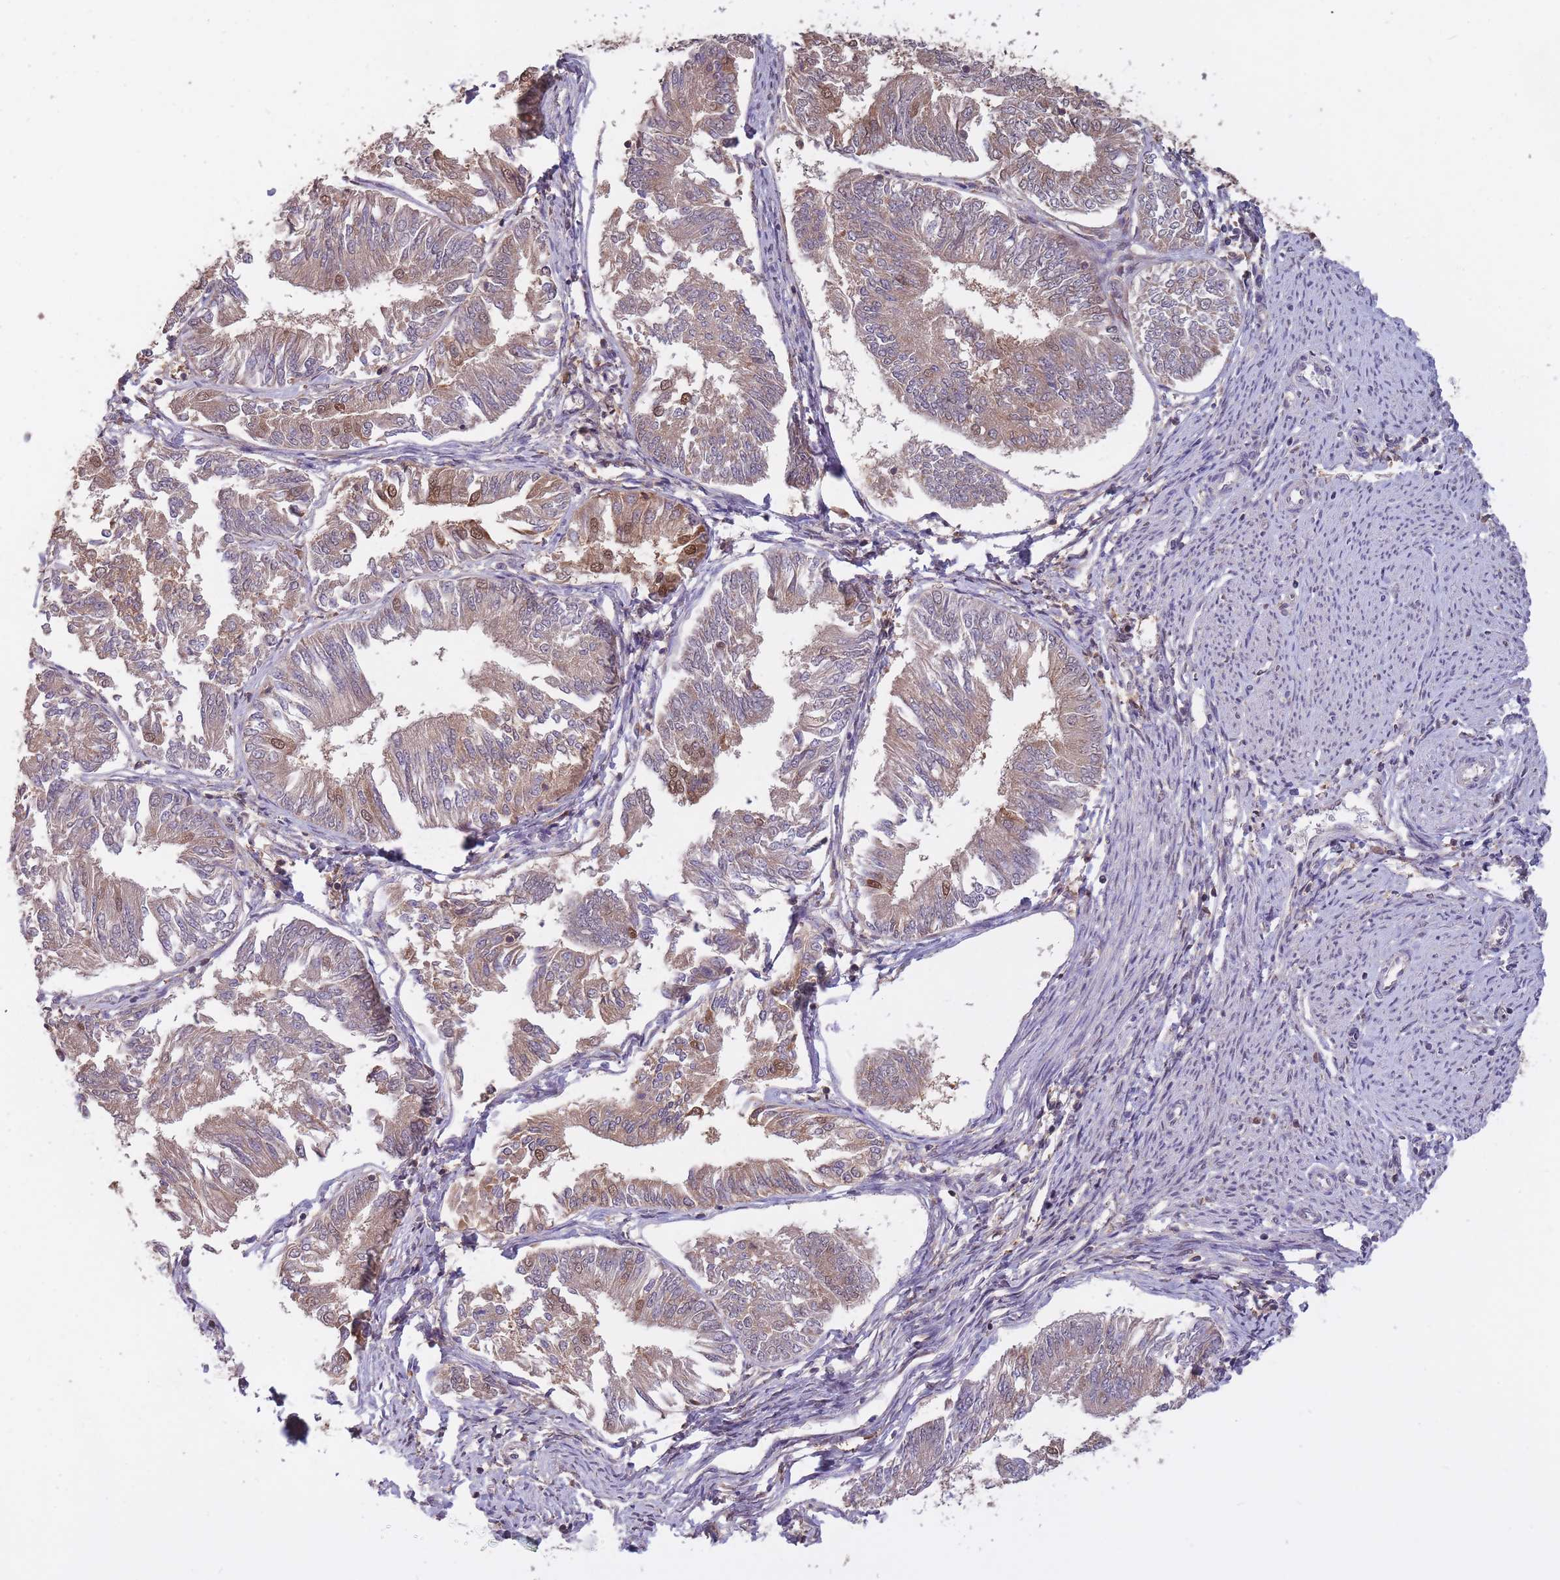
{"staining": {"intensity": "weak", "quantity": ">75%", "location": "cytoplasmic/membranous,nuclear"}, "tissue": "endometrial cancer", "cell_type": "Tumor cells", "image_type": "cancer", "snomed": [{"axis": "morphology", "description": "Adenocarcinoma, NOS"}, {"axis": "topography", "description": "Endometrium"}], "caption": "About >75% of tumor cells in adenocarcinoma (endometrial) demonstrate weak cytoplasmic/membranous and nuclear protein expression as visualized by brown immunohistochemical staining.", "gene": "GMIP", "patient": {"sex": "female", "age": 58}}